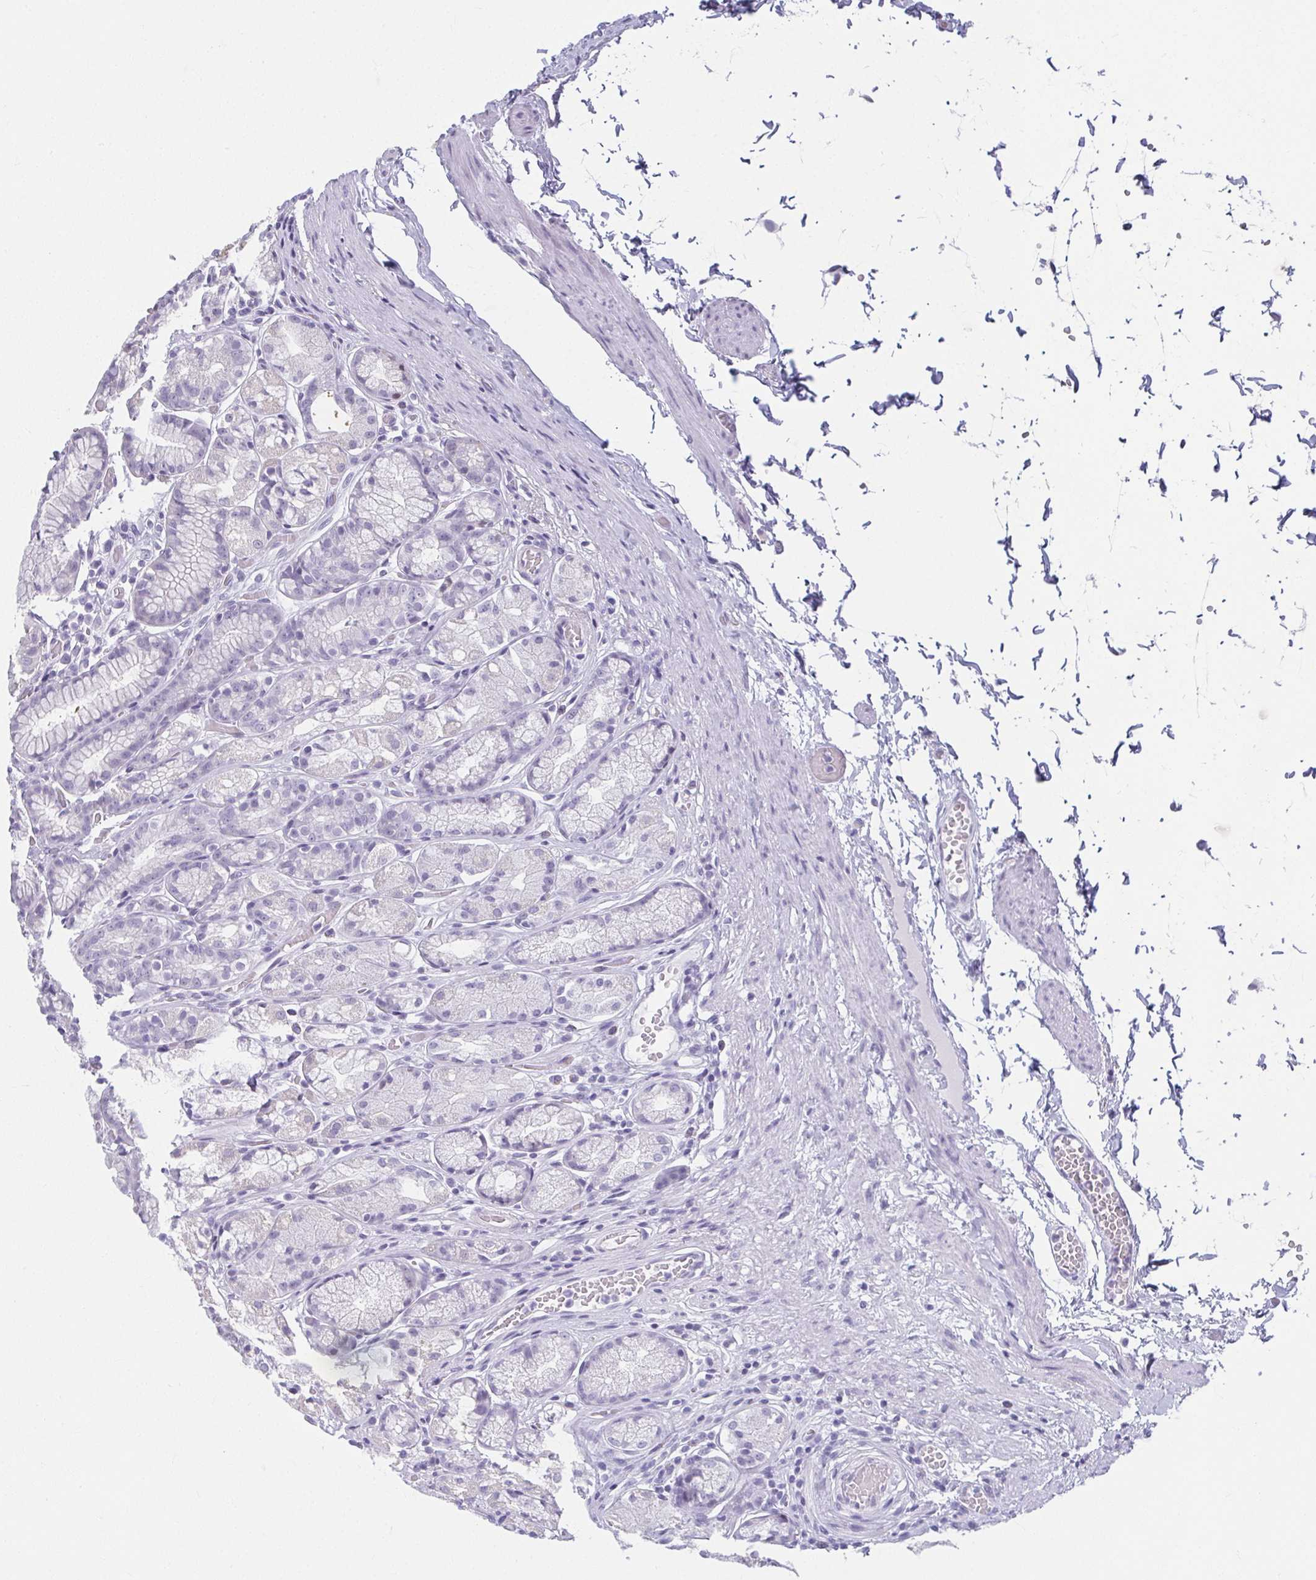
{"staining": {"intensity": "negative", "quantity": "none", "location": "none"}, "tissue": "stomach", "cell_type": "Glandular cells", "image_type": "normal", "snomed": [{"axis": "morphology", "description": "Normal tissue, NOS"}, {"axis": "topography", "description": "Stomach"}], "caption": "This is a micrograph of immunohistochemistry (IHC) staining of benign stomach, which shows no expression in glandular cells.", "gene": "MOBP", "patient": {"sex": "male", "age": 70}}